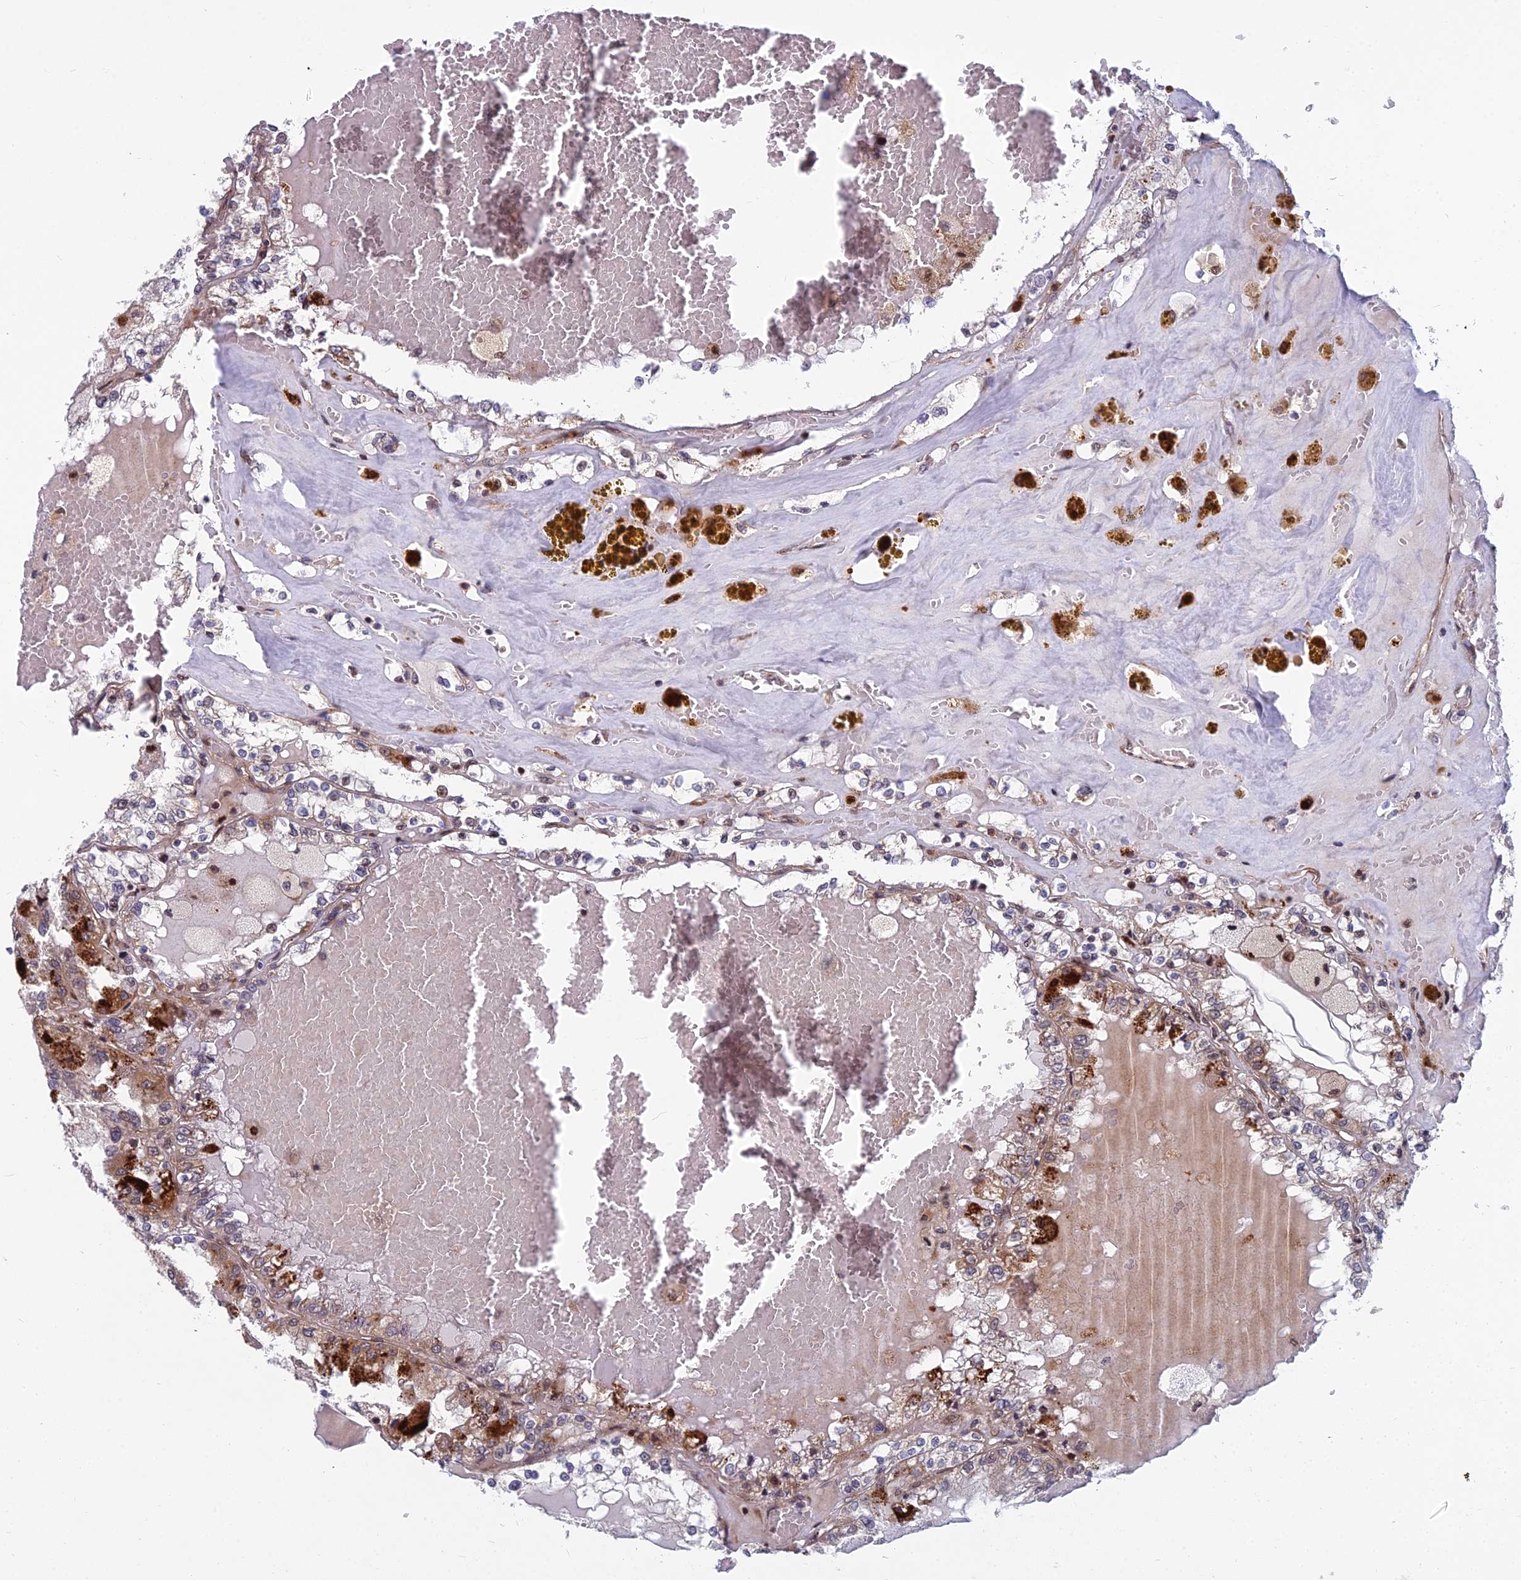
{"staining": {"intensity": "negative", "quantity": "none", "location": "none"}, "tissue": "renal cancer", "cell_type": "Tumor cells", "image_type": "cancer", "snomed": [{"axis": "morphology", "description": "Adenocarcinoma, NOS"}, {"axis": "topography", "description": "Kidney"}], "caption": "This image is of adenocarcinoma (renal) stained with IHC to label a protein in brown with the nuclei are counter-stained blue. There is no positivity in tumor cells.", "gene": "COMMD2", "patient": {"sex": "female", "age": 56}}